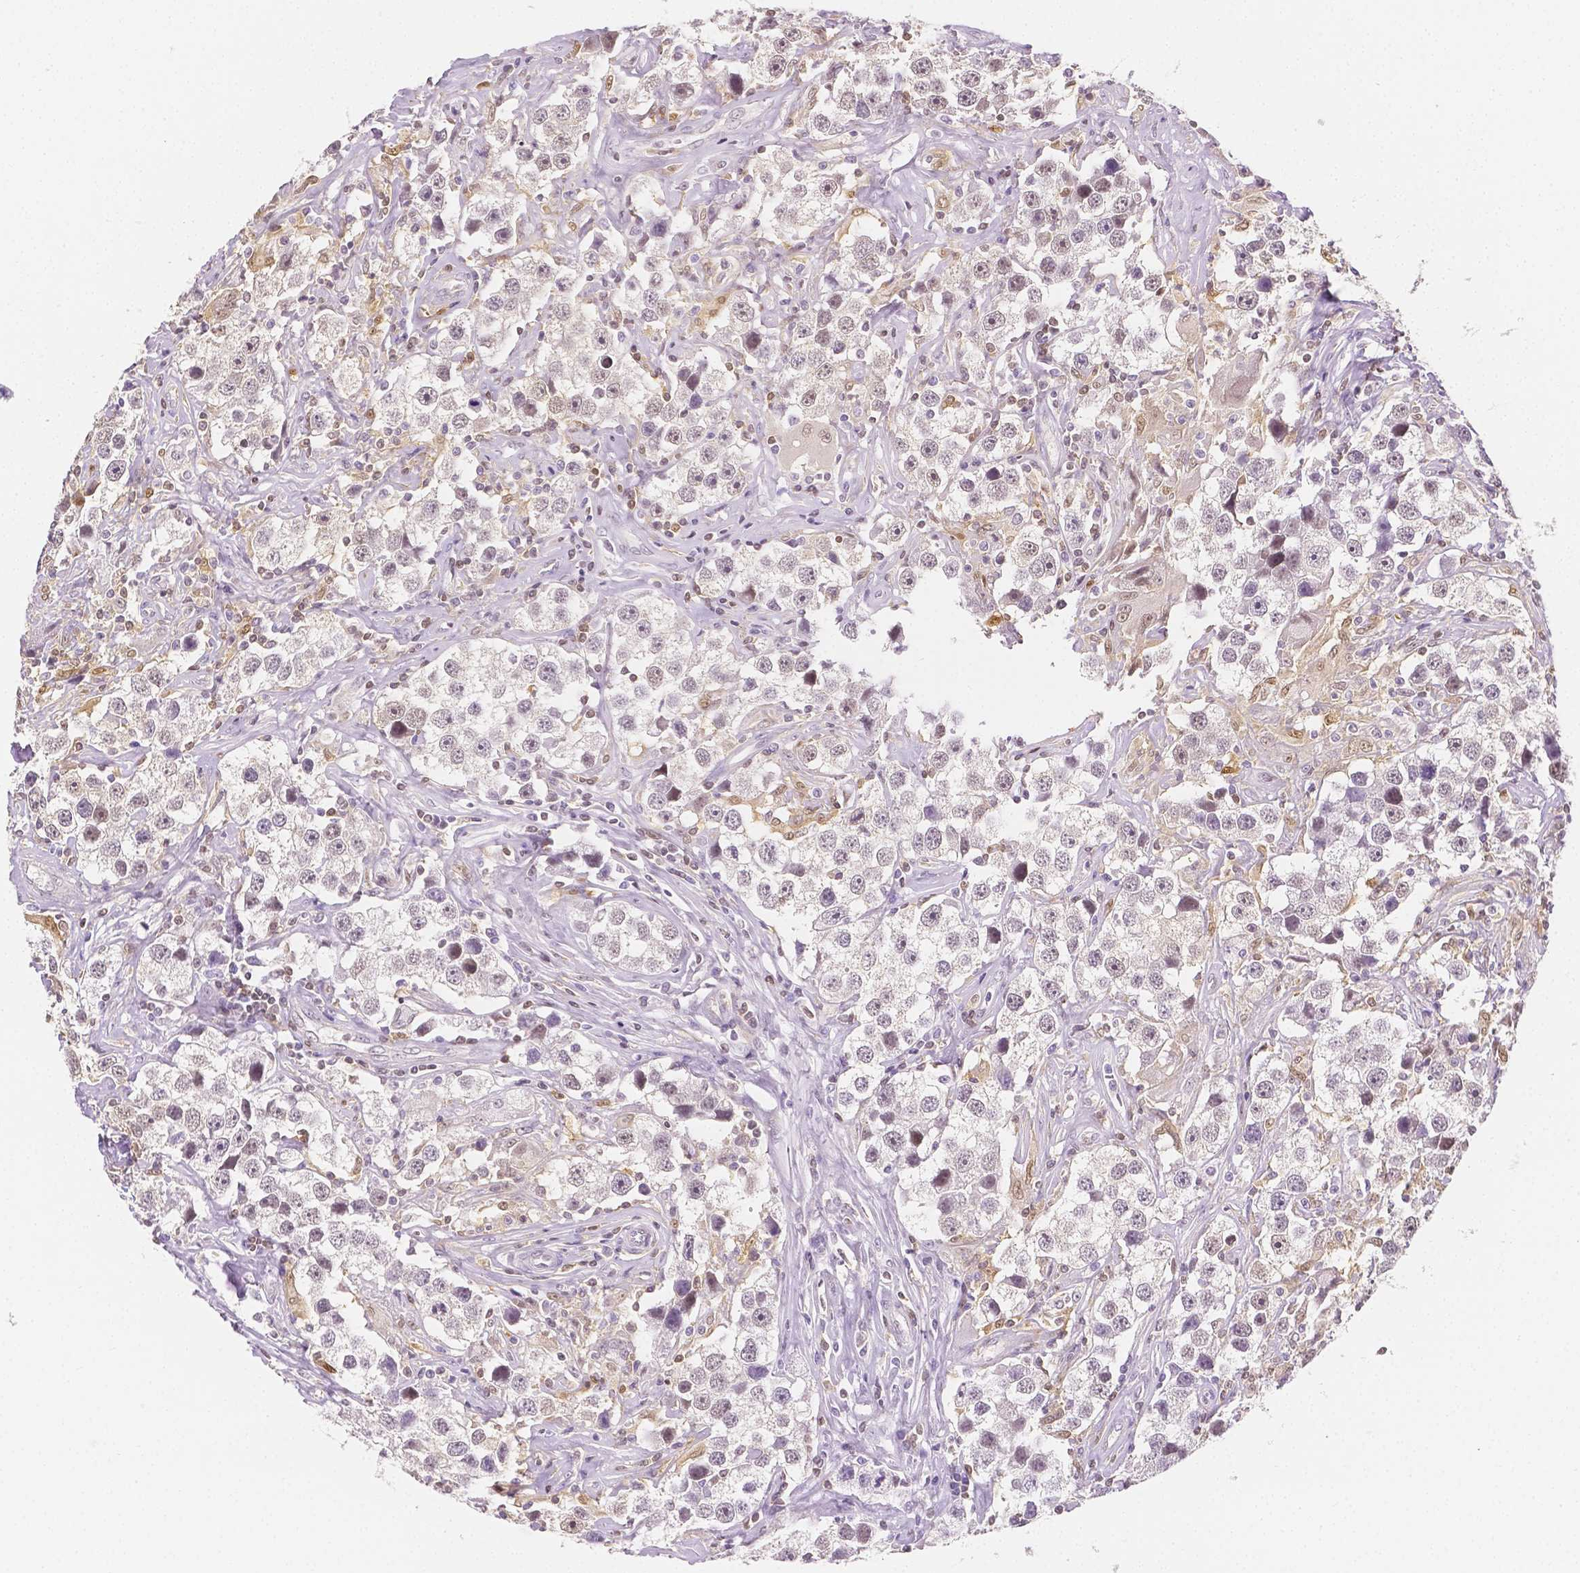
{"staining": {"intensity": "negative", "quantity": "none", "location": "none"}, "tissue": "testis cancer", "cell_type": "Tumor cells", "image_type": "cancer", "snomed": [{"axis": "morphology", "description": "Seminoma, NOS"}, {"axis": "topography", "description": "Testis"}], "caption": "There is no significant expression in tumor cells of testis seminoma. The staining was performed using DAB to visualize the protein expression in brown, while the nuclei were stained in blue with hematoxylin (Magnification: 20x).", "gene": "SGTB", "patient": {"sex": "male", "age": 49}}